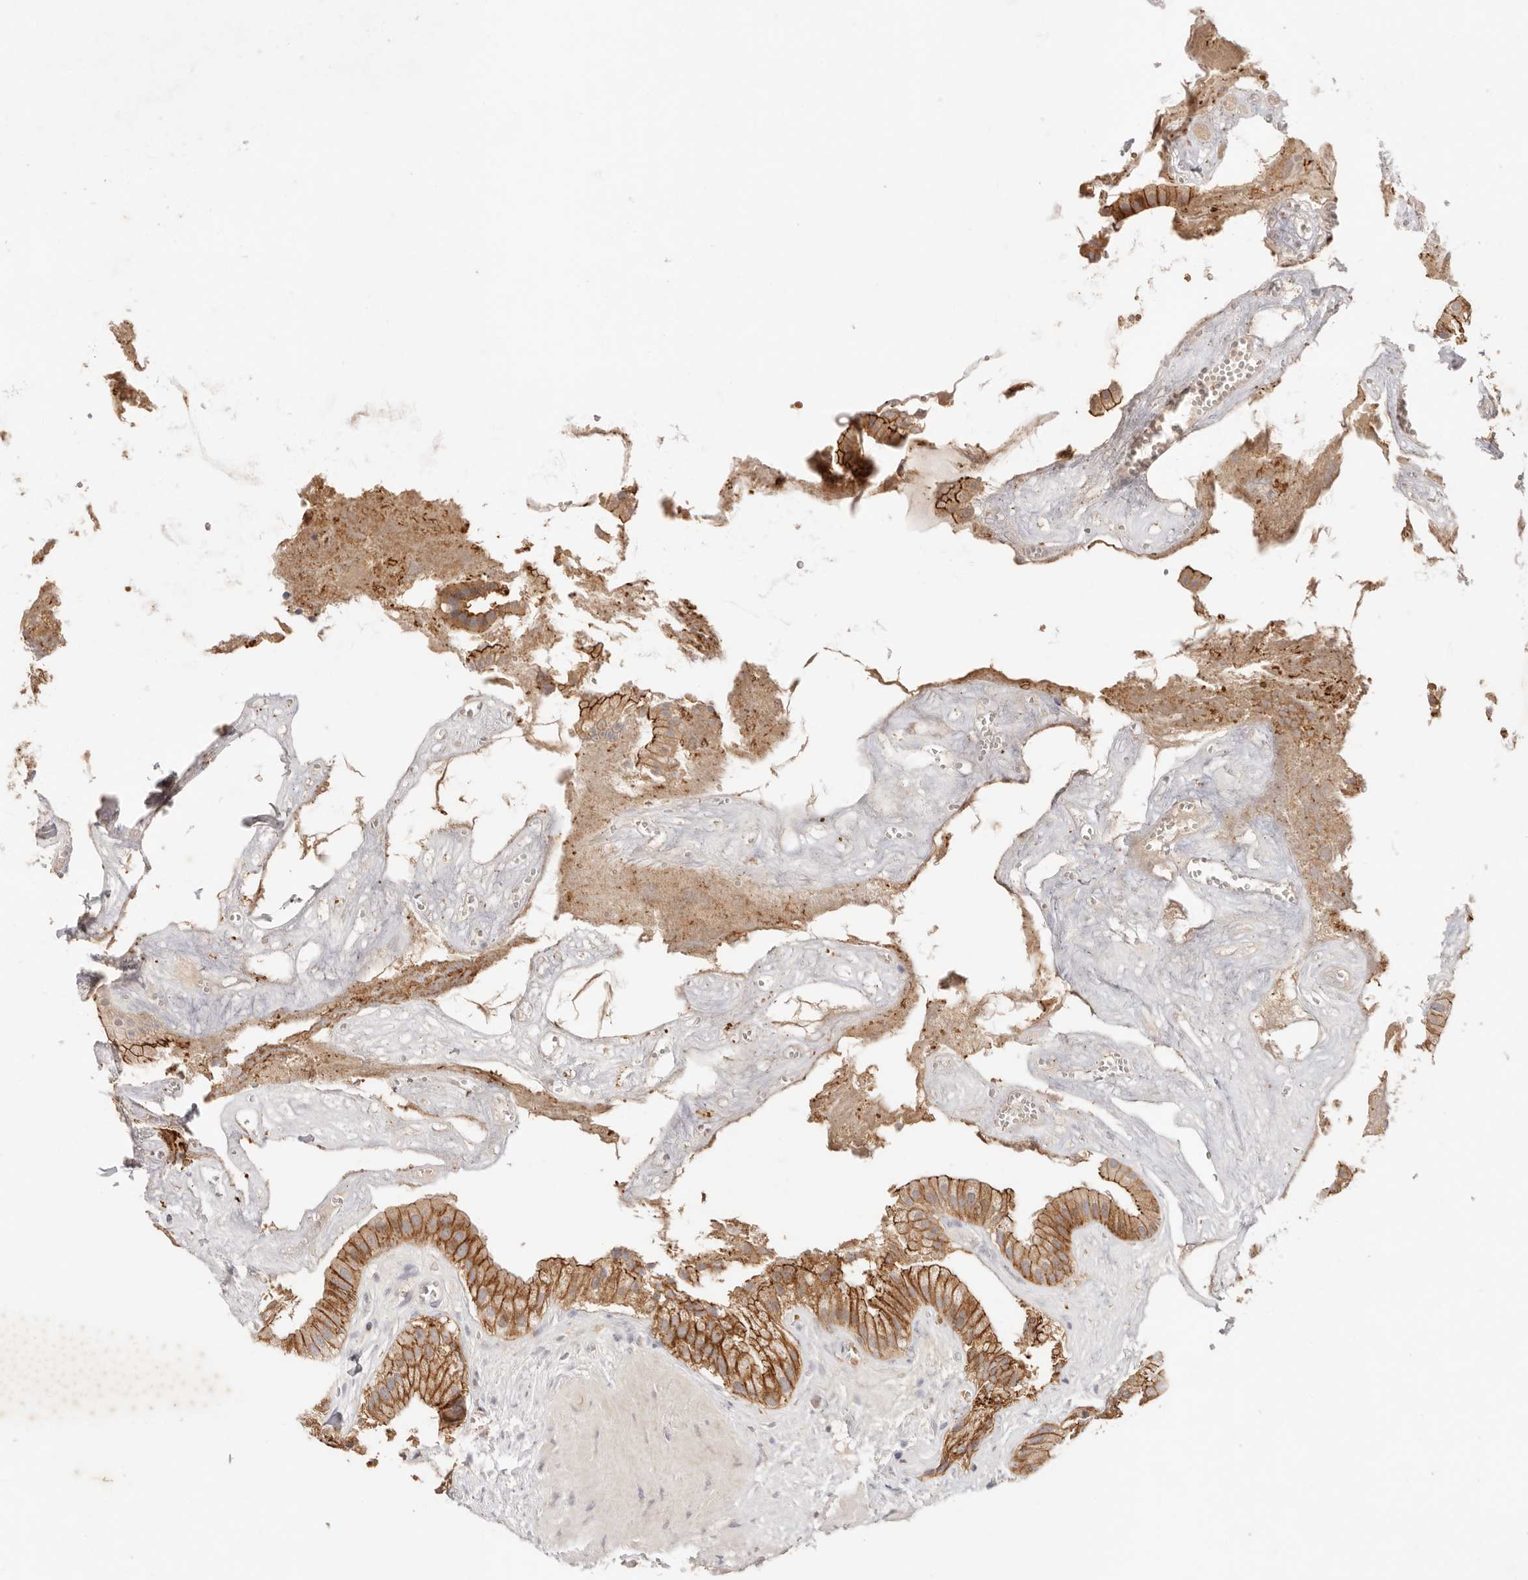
{"staining": {"intensity": "strong", "quantity": ">75%", "location": "cytoplasmic/membranous"}, "tissue": "gallbladder", "cell_type": "Glandular cells", "image_type": "normal", "snomed": [{"axis": "morphology", "description": "Normal tissue, NOS"}, {"axis": "topography", "description": "Gallbladder"}], "caption": "IHC photomicrograph of normal human gallbladder stained for a protein (brown), which shows high levels of strong cytoplasmic/membranous expression in about >75% of glandular cells.", "gene": "CXADR", "patient": {"sex": "male", "age": 55}}